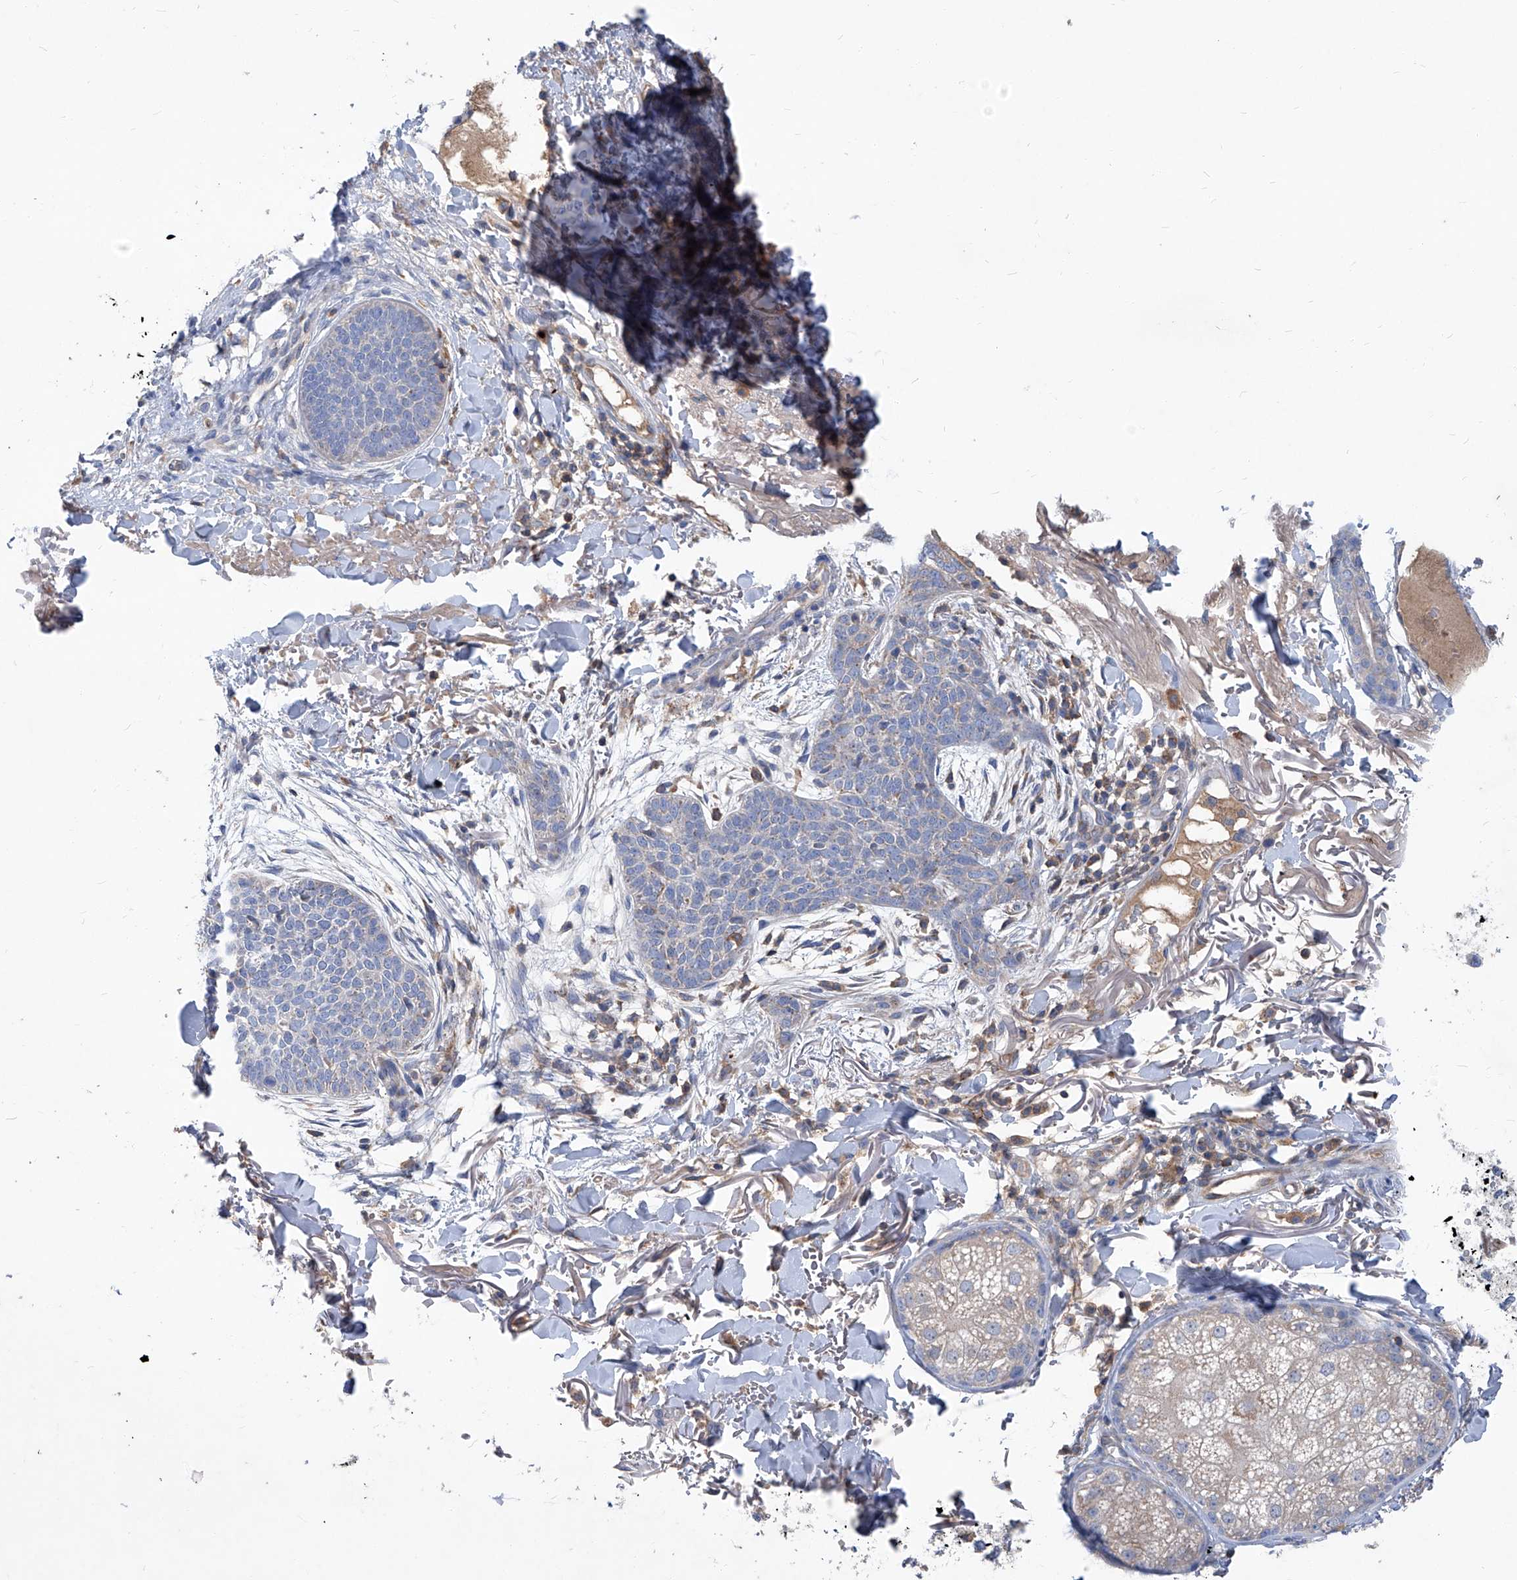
{"staining": {"intensity": "negative", "quantity": "none", "location": "none"}, "tissue": "skin cancer", "cell_type": "Tumor cells", "image_type": "cancer", "snomed": [{"axis": "morphology", "description": "Basal cell carcinoma"}, {"axis": "topography", "description": "Skin"}], "caption": "DAB (3,3'-diaminobenzidine) immunohistochemical staining of human skin cancer (basal cell carcinoma) shows no significant staining in tumor cells. Brightfield microscopy of immunohistochemistry (IHC) stained with DAB (3,3'-diaminobenzidine) (brown) and hematoxylin (blue), captured at high magnification.", "gene": "EPHA8", "patient": {"sex": "male", "age": 85}}